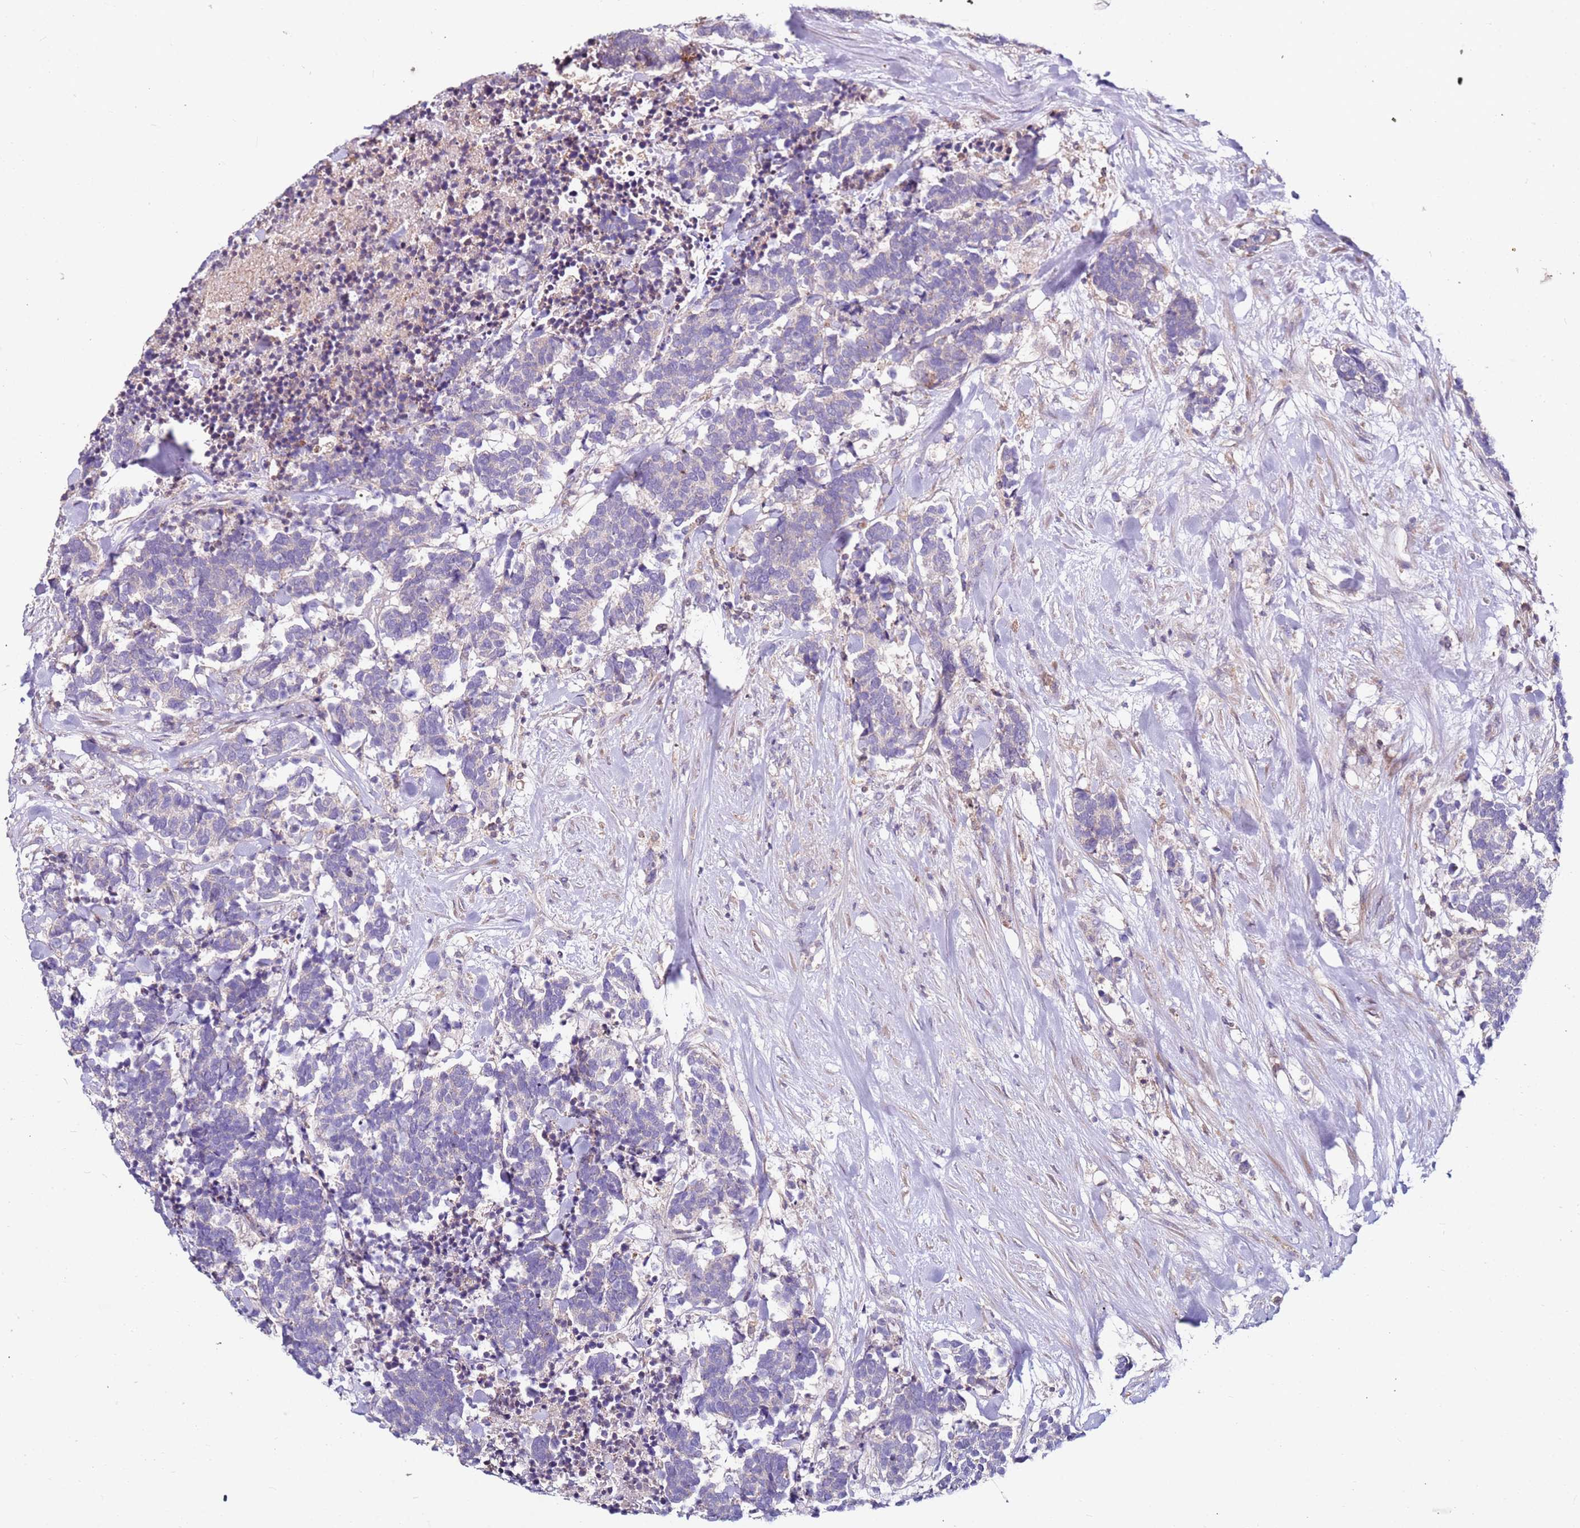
{"staining": {"intensity": "negative", "quantity": "none", "location": "none"}, "tissue": "carcinoid", "cell_type": "Tumor cells", "image_type": "cancer", "snomed": [{"axis": "morphology", "description": "Carcinoma, NOS"}, {"axis": "morphology", "description": "Carcinoid, malignant, NOS"}, {"axis": "topography", "description": "Prostate"}], "caption": "Micrograph shows no significant protein staining in tumor cells of carcinoid.", "gene": "CNOT9", "patient": {"sex": "male", "age": 57}}